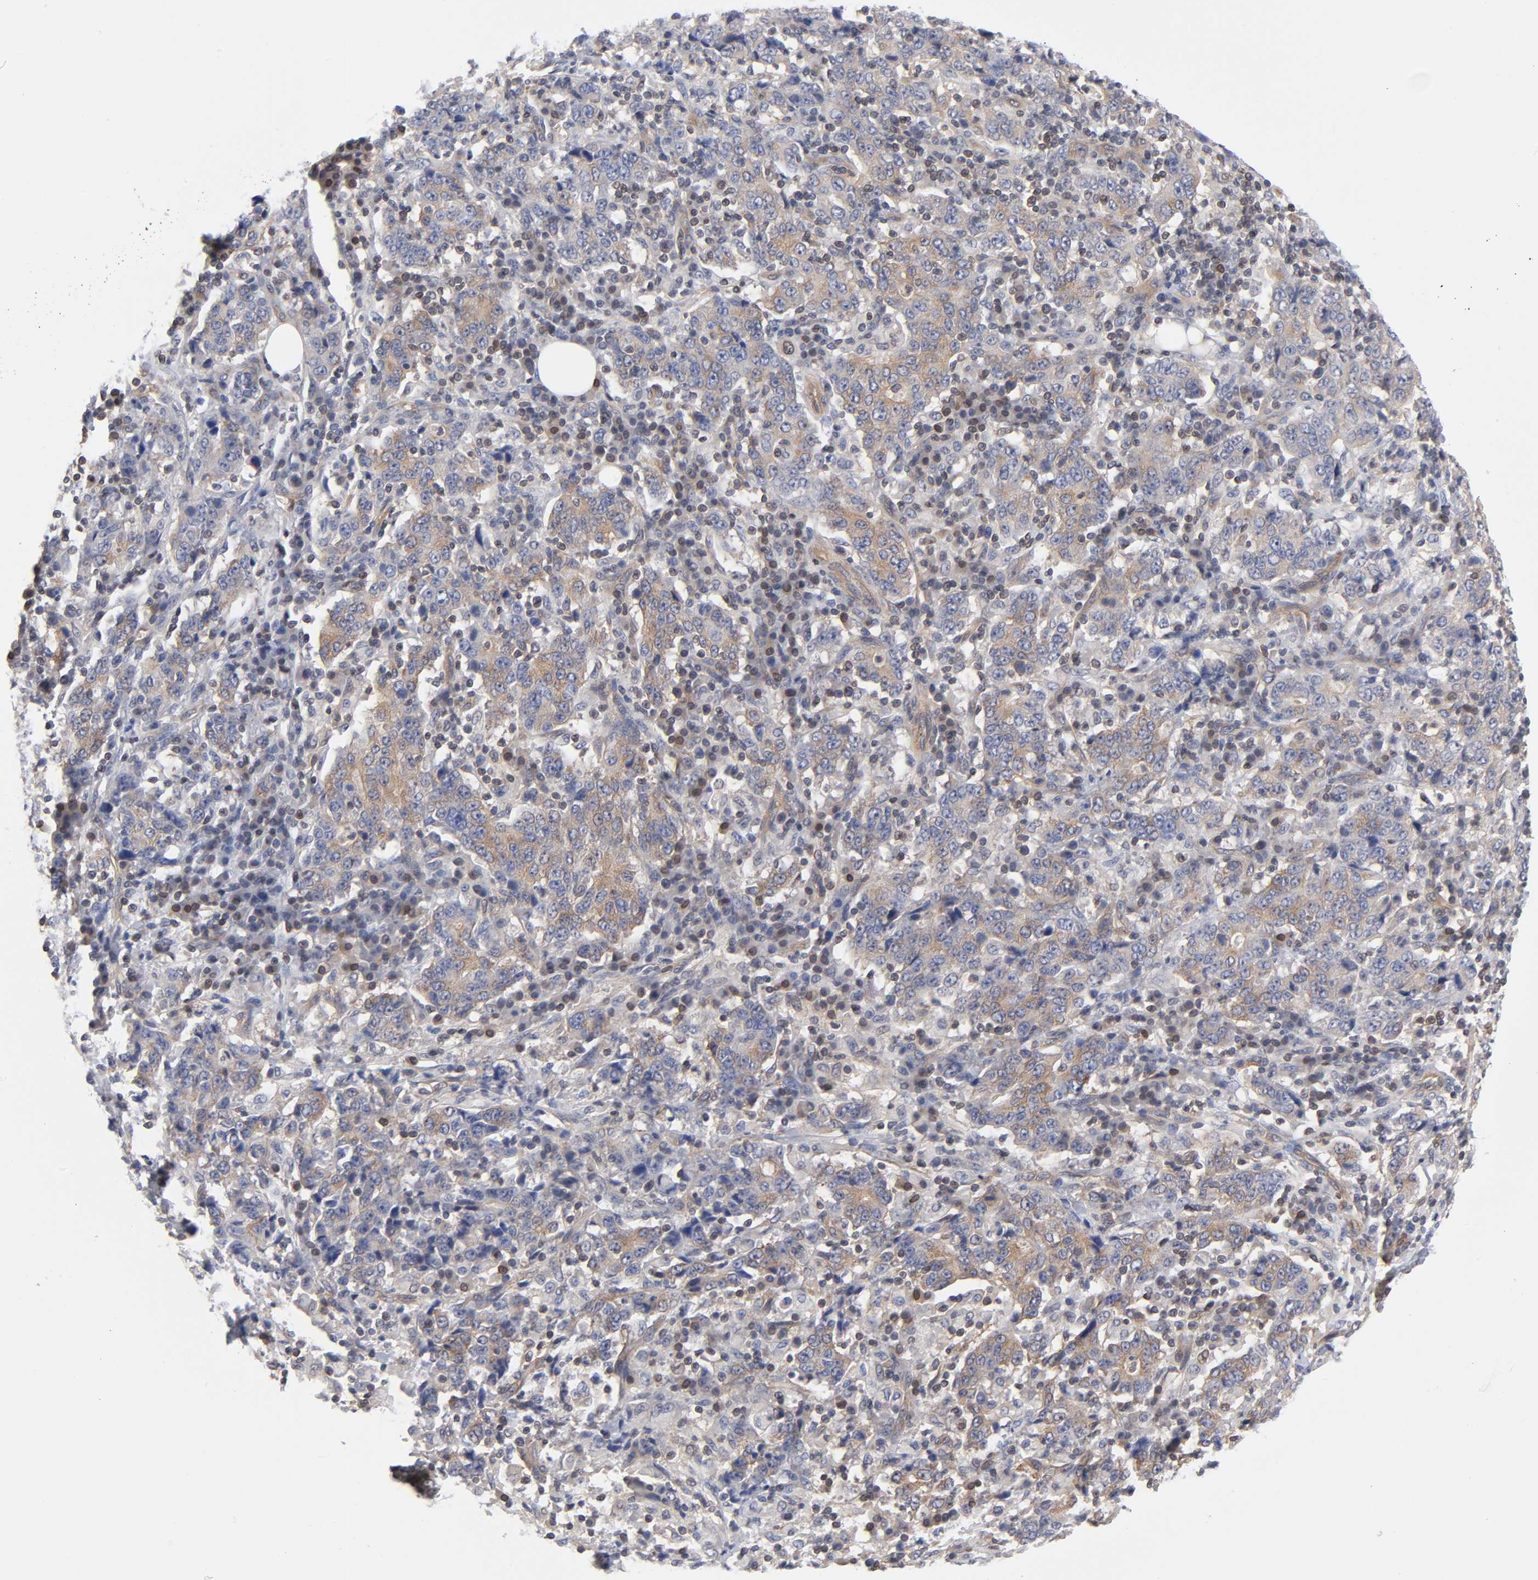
{"staining": {"intensity": "weak", "quantity": ">75%", "location": "cytoplasmic/membranous"}, "tissue": "stomach cancer", "cell_type": "Tumor cells", "image_type": "cancer", "snomed": [{"axis": "morphology", "description": "Normal tissue, NOS"}, {"axis": "morphology", "description": "Adenocarcinoma, NOS"}, {"axis": "topography", "description": "Stomach, upper"}, {"axis": "topography", "description": "Stomach"}], "caption": "This histopathology image exhibits immunohistochemistry (IHC) staining of human adenocarcinoma (stomach), with low weak cytoplasmic/membranous expression in approximately >75% of tumor cells.", "gene": "STRN3", "patient": {"sex": "male", "age": 59}}